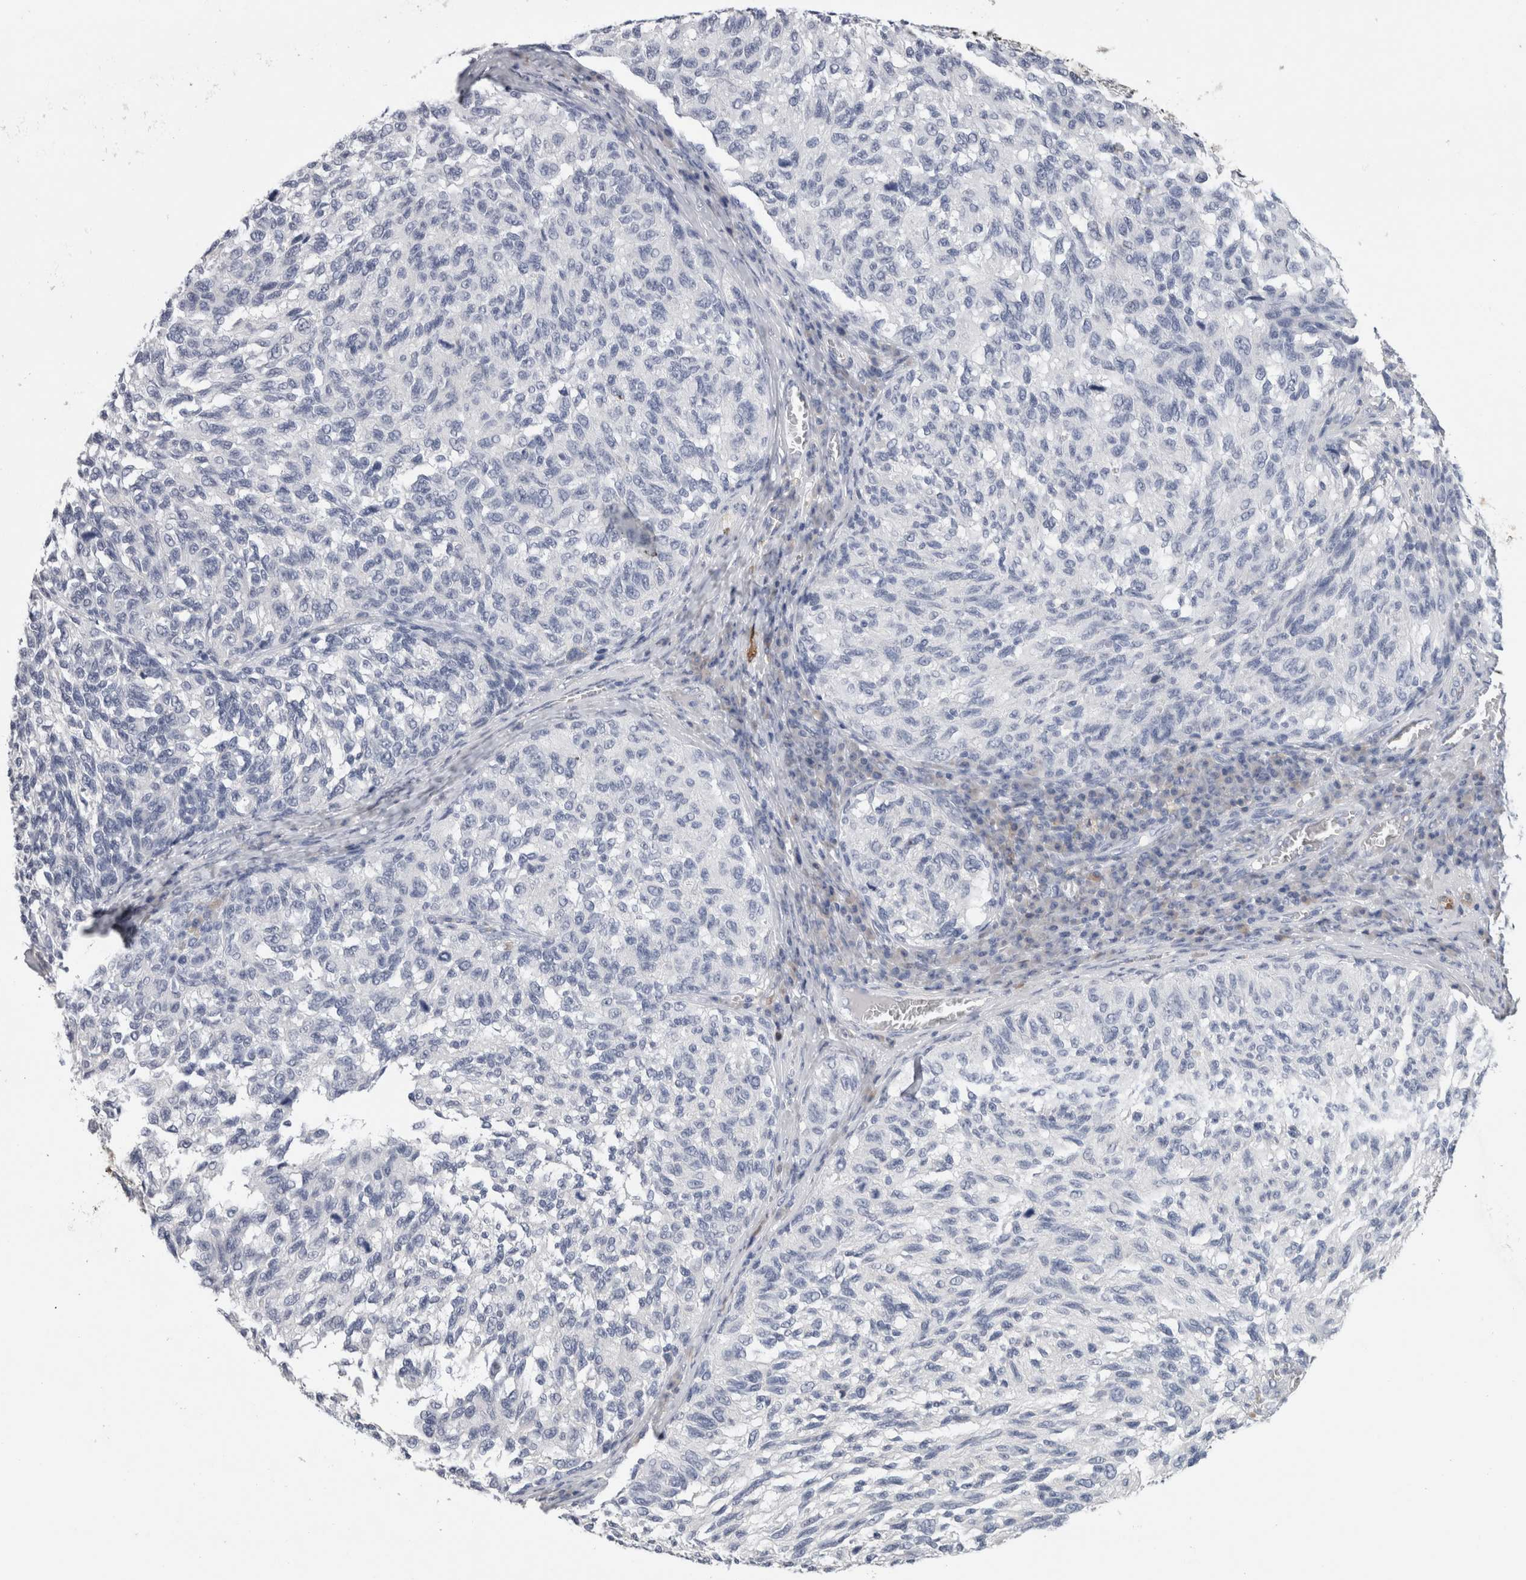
{"staining": {"intensity": "negative", "quantity": "none", "location": "none"}, "tissue": "melanoma", "cell_type": "Tumor cells", "image_type": "cancer", "snomed": [{"axis": "morphology", "description": "Malignant melanoma, NOS"}, {"axis": "topography", "description": "Skin"}], "caption": "This is a image of immunohistochemistry staining of melanoma, which shows no positivity in tumor cells.", "gene": "FABP4", "patient": {"sex": "female", "age": 73}}